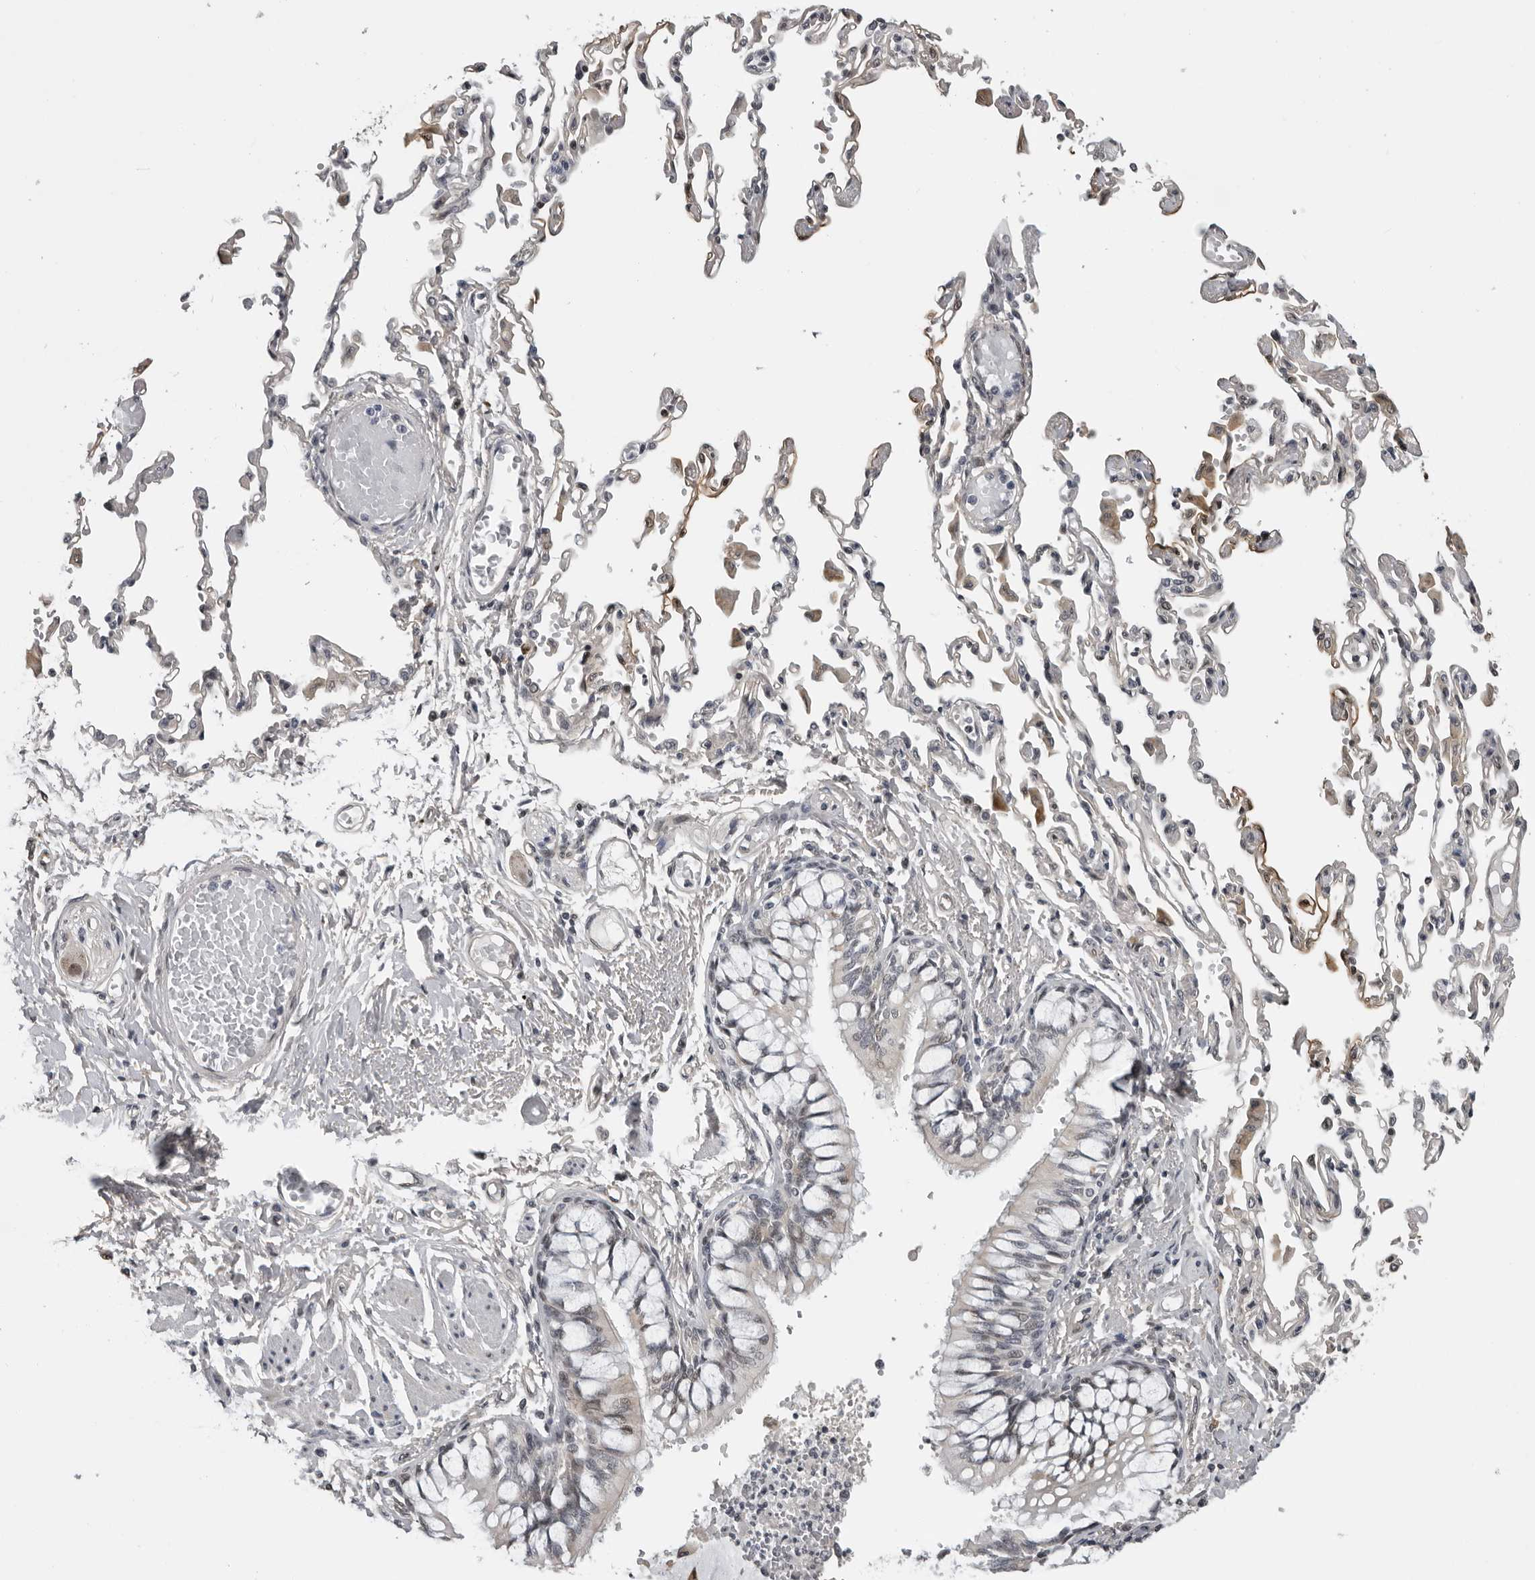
{"staining": {"intensity": "negative", "quantity": "none", "location": "none"}, "tissue": "bronchus", "cell_type": "Respiratory epithelial cells", "image_type": "normal", "snomed": [{"axis": "morphology", "description": "Normal tissue, NOS"}, {"axis": "topography", "description": "Cartilage tissue"}, {"axis": "topography", "description": "Bronchus"}, {"axis": "topography", "description": "Lung"}], "caption": "A high-resolution image shows IHC staining of unremarkable bronchus, which demonstrates no significant positivity in respiratory epithelial cells.", "gene": "PRRX2", "patient": {"sex": "female", "age": 49}}